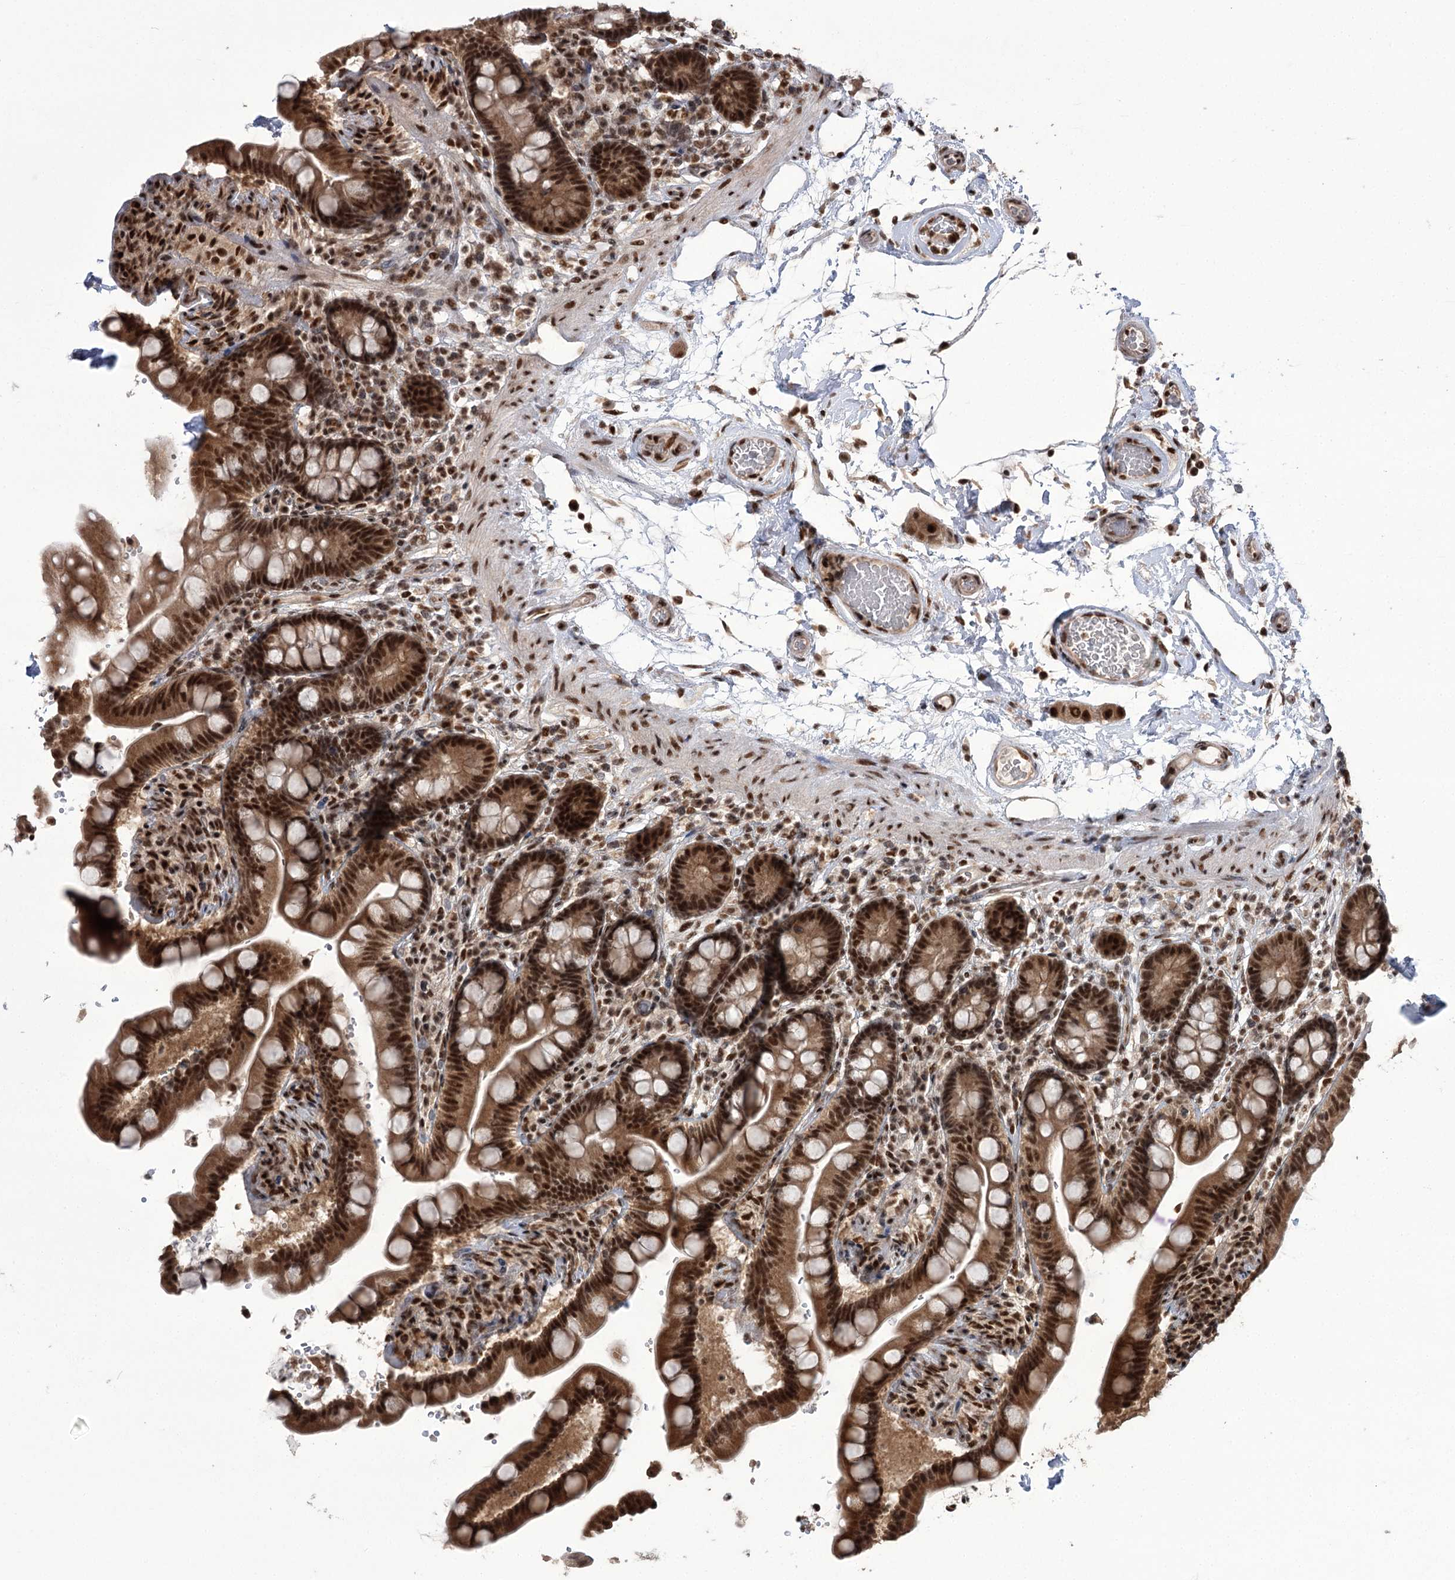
{"staining": {"intensity": "strong", "quantity": ">75%", "location": "nuclear"}, "tissue": "colon", "cell_type": "Endothelial cells", "image_type": "normal", "snomed": [{"axis": "morphology", "description": "Normal tissue, NOS"}, {"axis": "topography", "description": "Smooth muscle"}, {"axis": "topography", "description": "Colon"}], "caption": "DAB (3,3'-diaminobenzidine) immunohistochemical staining of benign colon reveals strong nuclear protein positivity in about >75% of endothelial cells.", "gene": "ERCC3", "patient": {"sex": "male", "age": 73}}